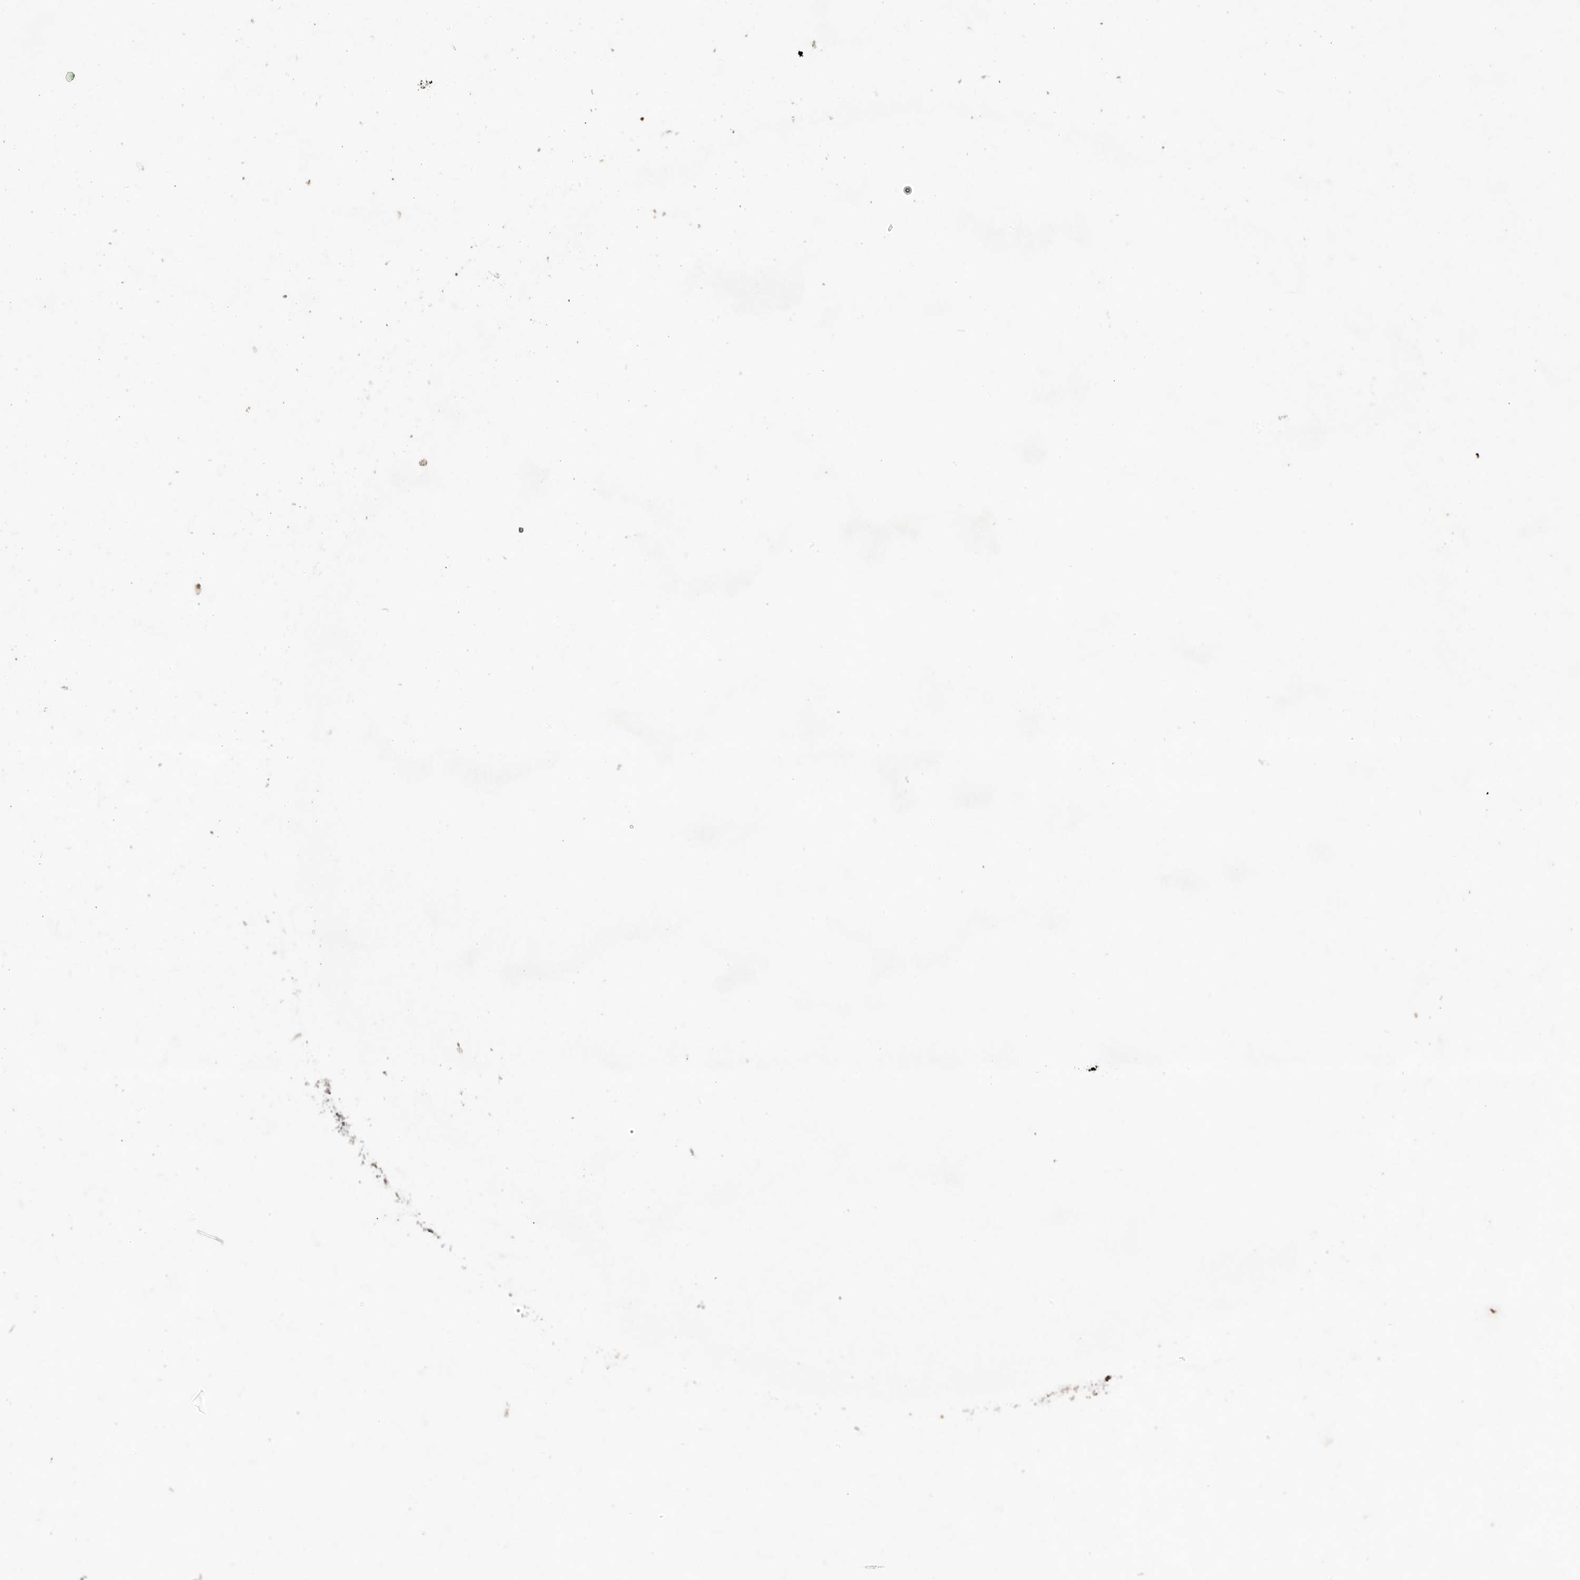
{"staining": {"intensity": "moderate", "quantity": ">75%", "location": "cytoplasmic/membranous,nuclear"}, "tissue": "ovarian cancer", "cell_type": "Tumor cells", "image_type": "cancer", "snomed": [{"axis": "morphology", "description": "Cystadenocarcinoma, mucinous, NOS"}, {"axis": "topography", "description": "Ovary"}], "caption": "Immunohistochemistry staining of ovarian cancer, which reveals medium levels of moderate cytoplasmic/membranous and nuclear expression in approximately >75% of tumor cells indicating moderate cytoplasmic/membranous and nuclear protein positivity. The staining was performed using DAB (brown) for protein detection and nuclei were counterstained in hematoxylin (blue).", "gene": "HSPA1A", "patient": {"sex": "female", "age": 80}}